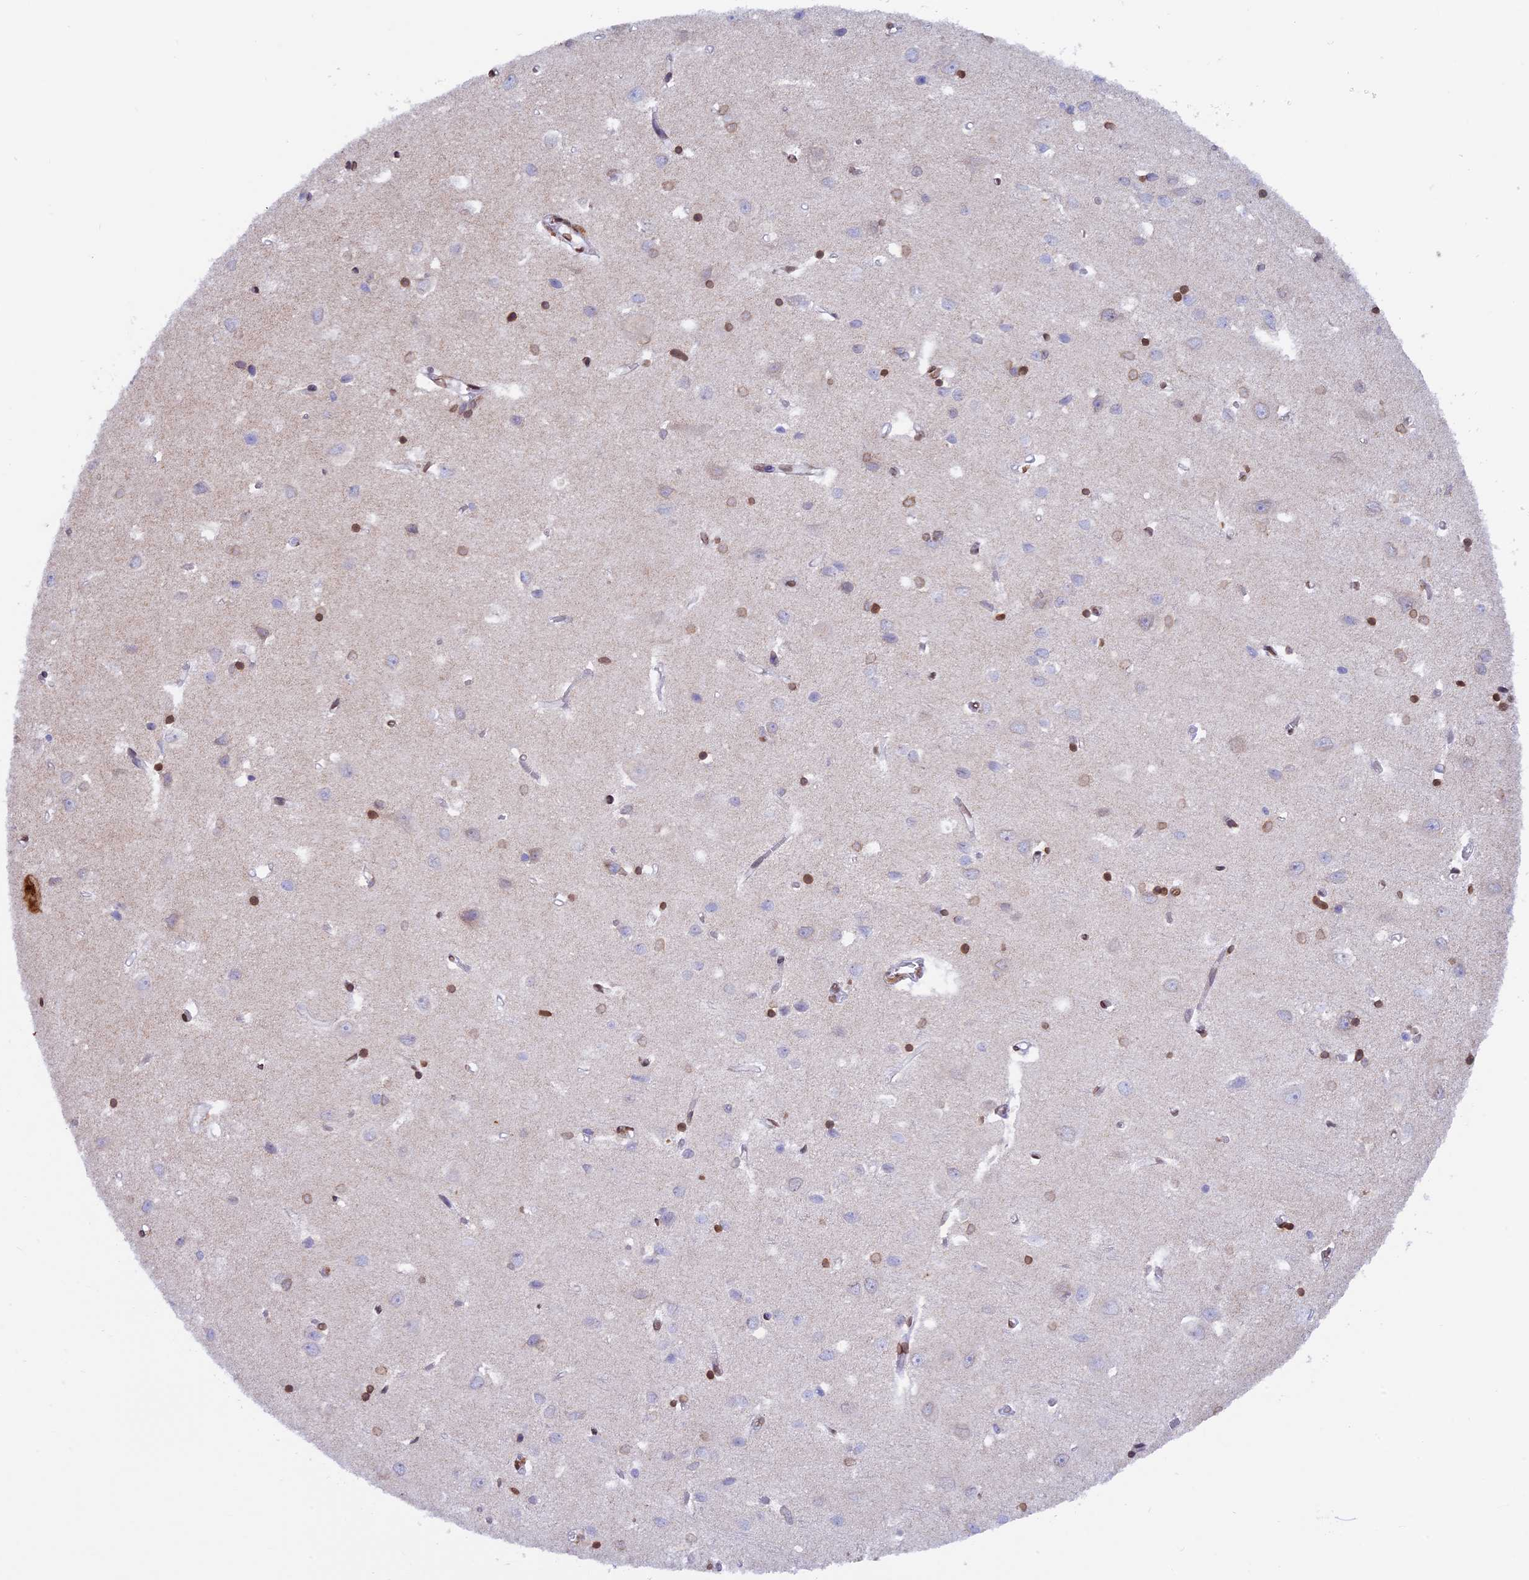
{"staining": {"intensity": "moderate", "quantity": "25%-75%", "location": "nuclear"}, "tissue": "cerebral cortex", "cell_type": "Endothelial cells", "image_type": "normal", "snomed": [{"axis": "morphology", "description": "Normal tissue, NOS"}, {"axis": "topography", "description": "Cerebral cortex"}], "caption": "Endothelial cells display moderate nuclear positivity in approximately 25%-75% of cells in benign cerebral cortex. (DAB (3,3'-diaminobenzidine) IHC with brightfield microscopy, high magnification).", "gene": "TMPRSS7", "patient": {"sex": "female", "age": 64}}